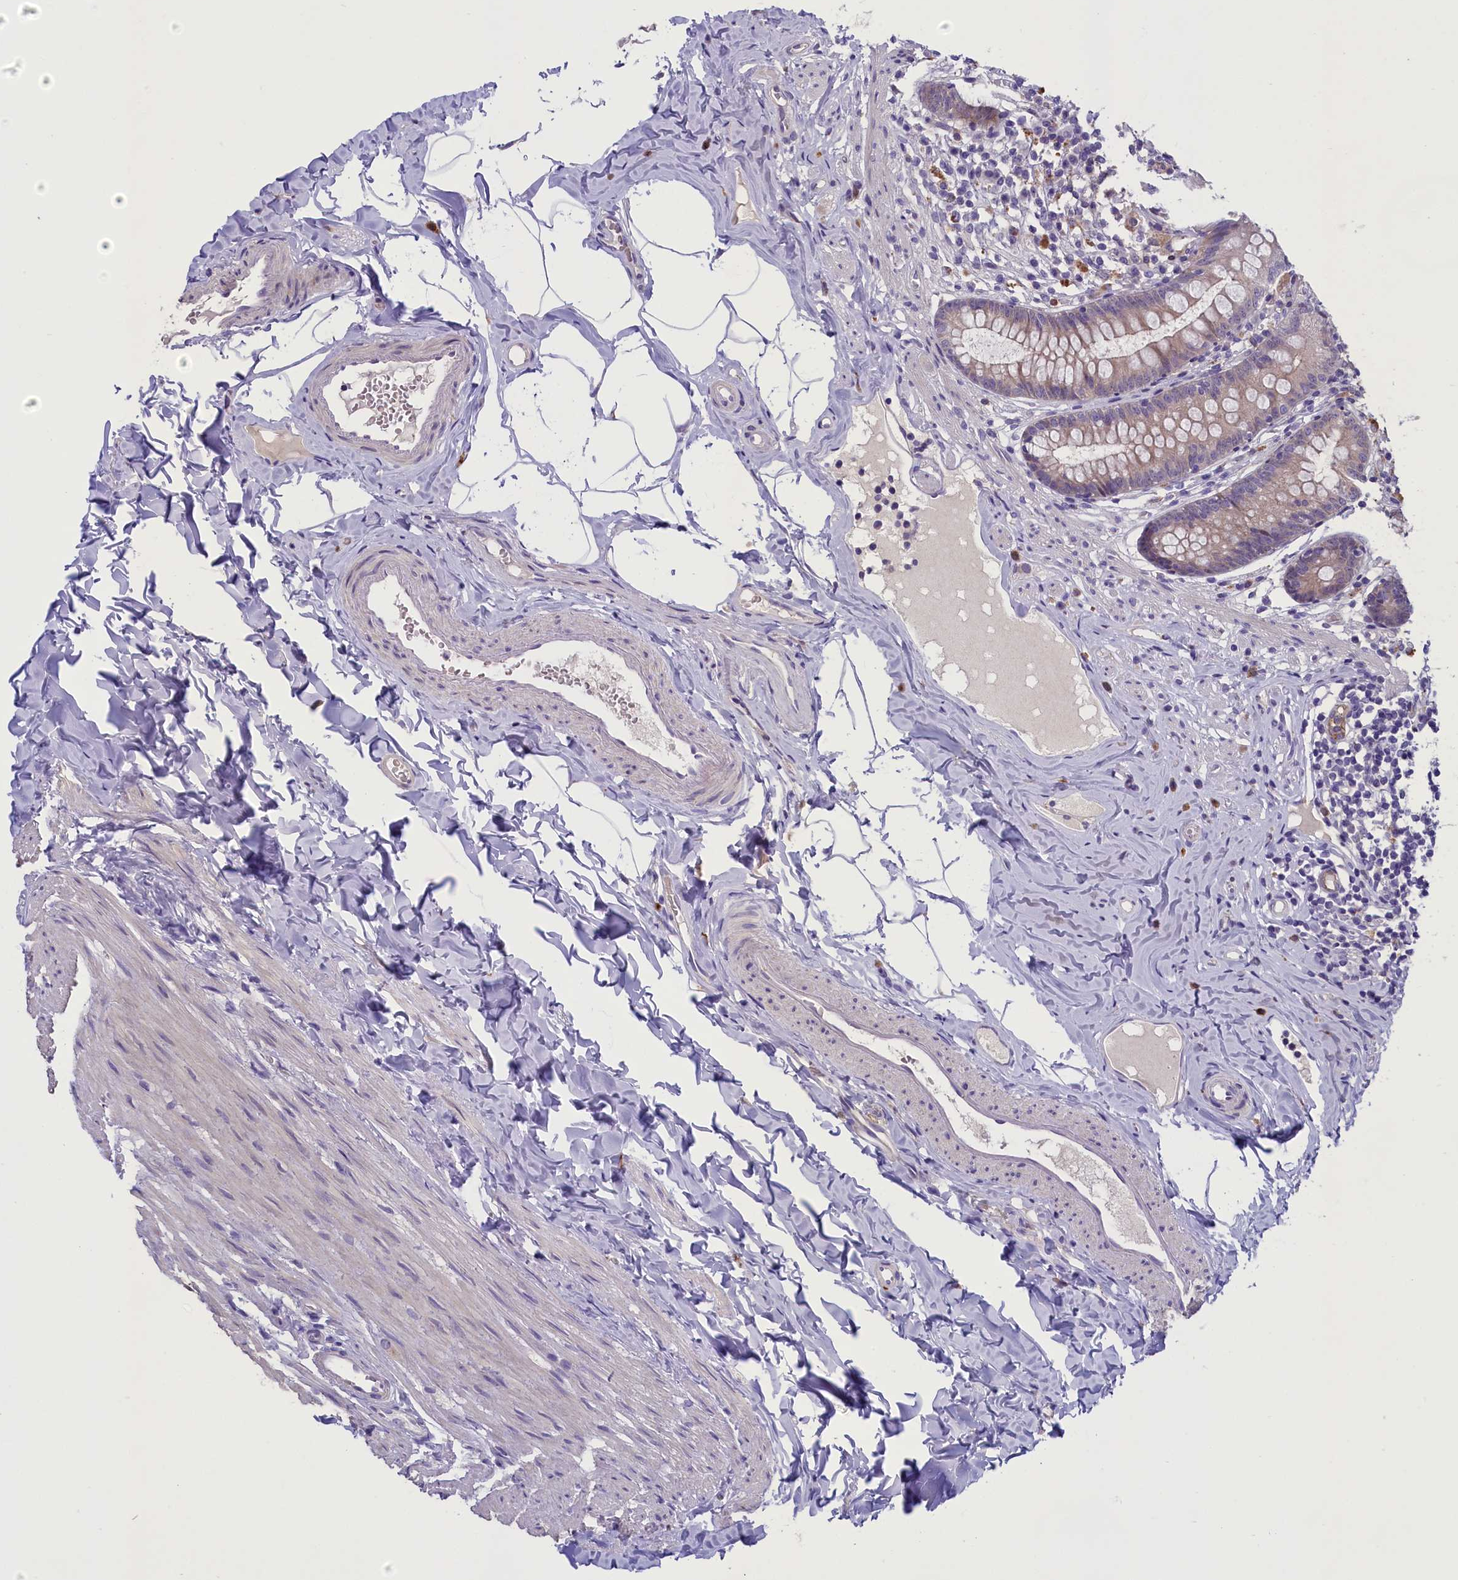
{"staining": {"intensity": "weak", "quantity": "25%-75%", "location": "cytoplasmic/membranous"}, "tissue": "appendix", "cell_type": "Glandular cells", "image_type": "normal", "snomed": [{"axis": "morphology", "description": "Normal tissue, NOS"}, {"axis": "topography", "description": "Appendix"}], "caption": "Appendix stained with IHC reveals weak cytoplasmic/membranous positivity in approximately 25%-75% of glandular cells. (DAB (3,3'-diaminobenzidine) IHC with brightfield microscopy, high magnification).", "gene": "ENPP6", "patient": {"sex": "male", "age": 52}}